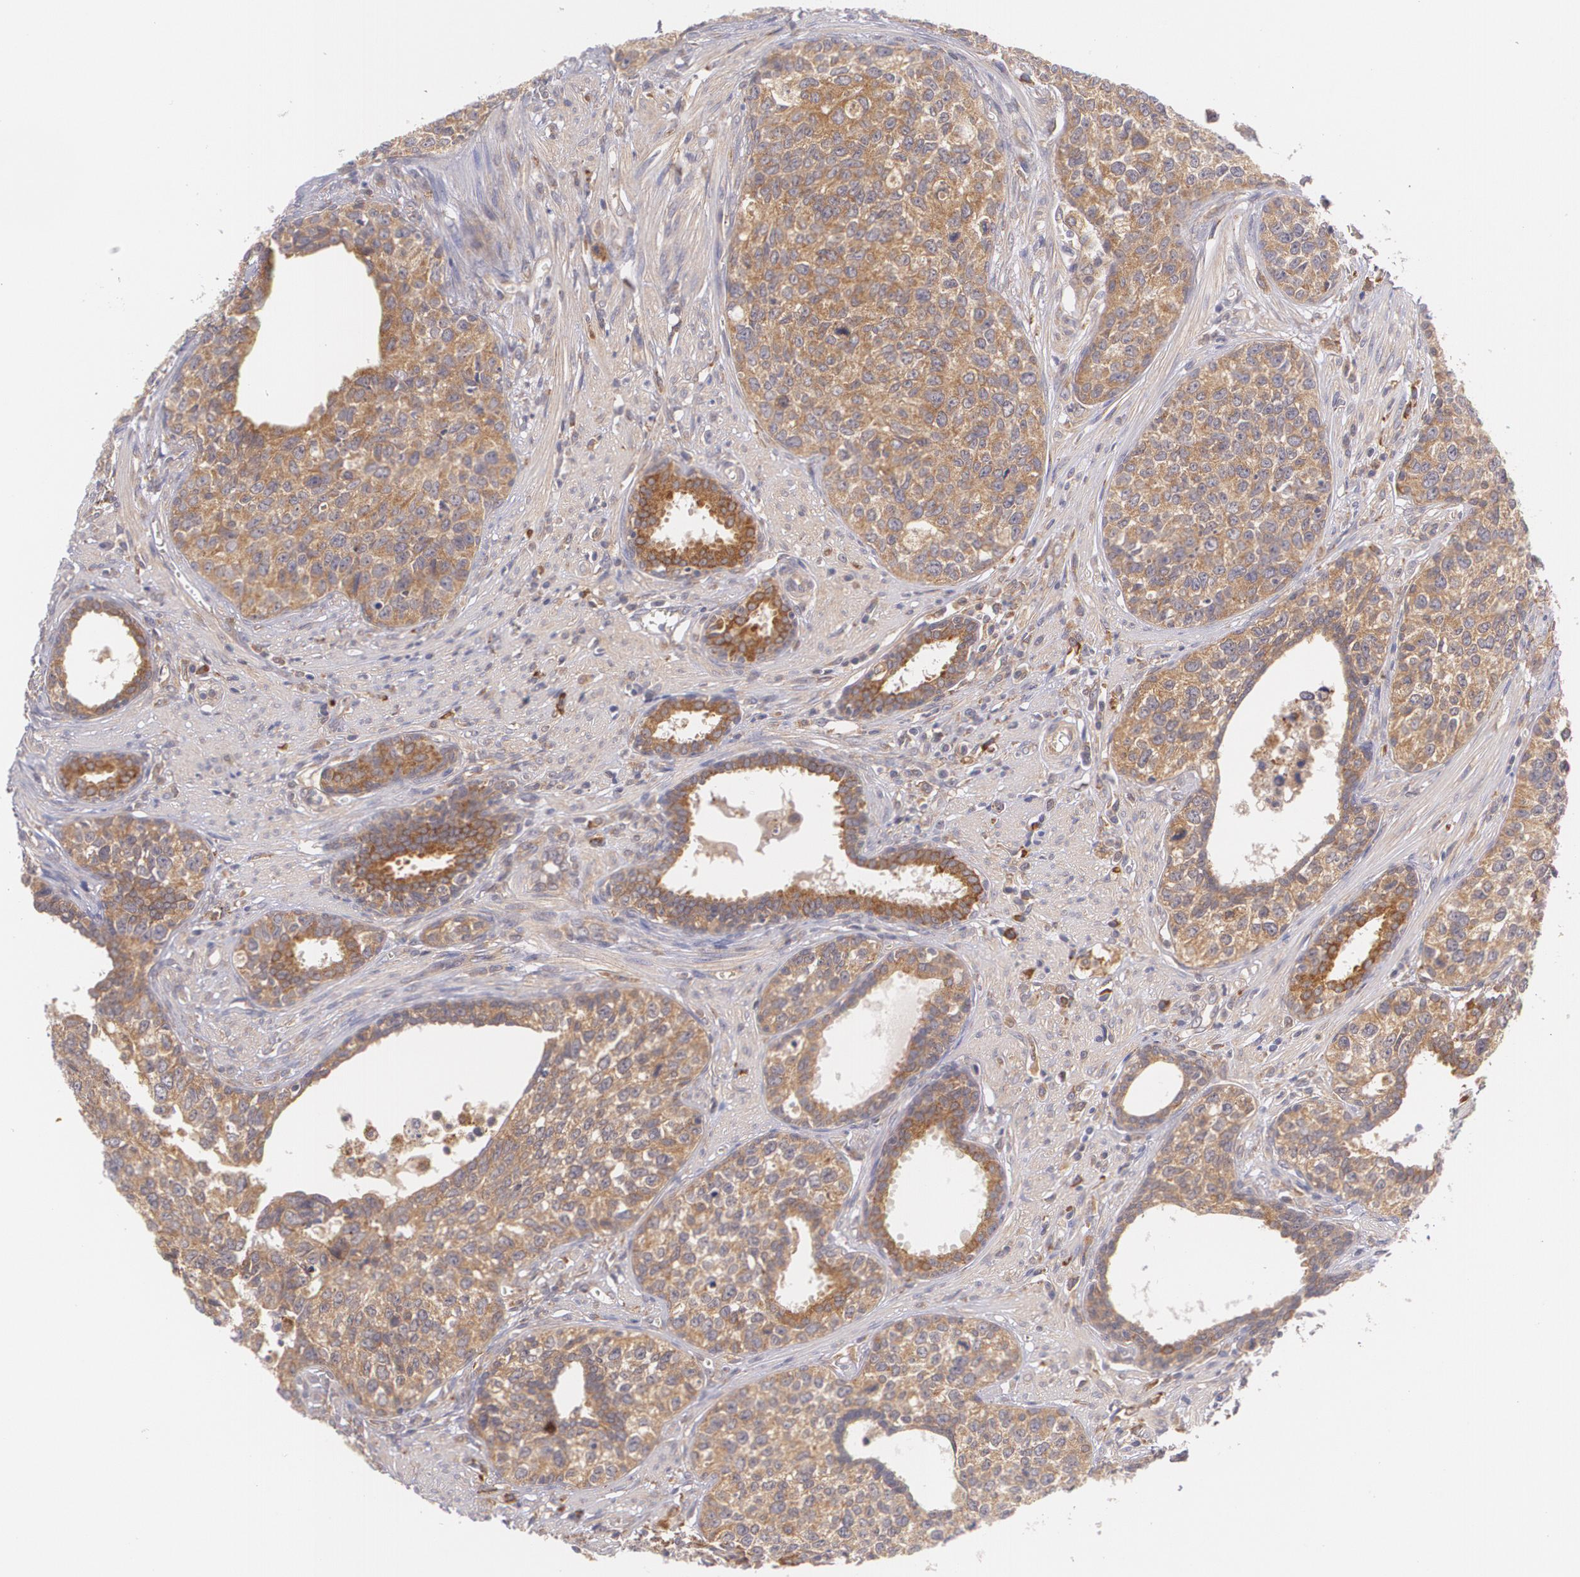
{"staining": {"intensity": "moderate", "quantity": ">75%", "location": "cytoplasmic/membranous"}, "tissue": "urothelial cancer", "cell_type": "Tumor cells", "image_type": "cancer", "snomed": [{"axis": "morphology", "description": "Urothelial carcinoma, High grade"}, {"axis": "topography", "description": "Urinary bladder"}], "caption": "Immunohistochemical staining of urothelial cancer demonstrates medium levels of moderate cytoplasmic/membranous protein expression in approximately >75% of tumor cells.", "gene": "CCL17", "patient": {"sex": "male", "age": 81}}